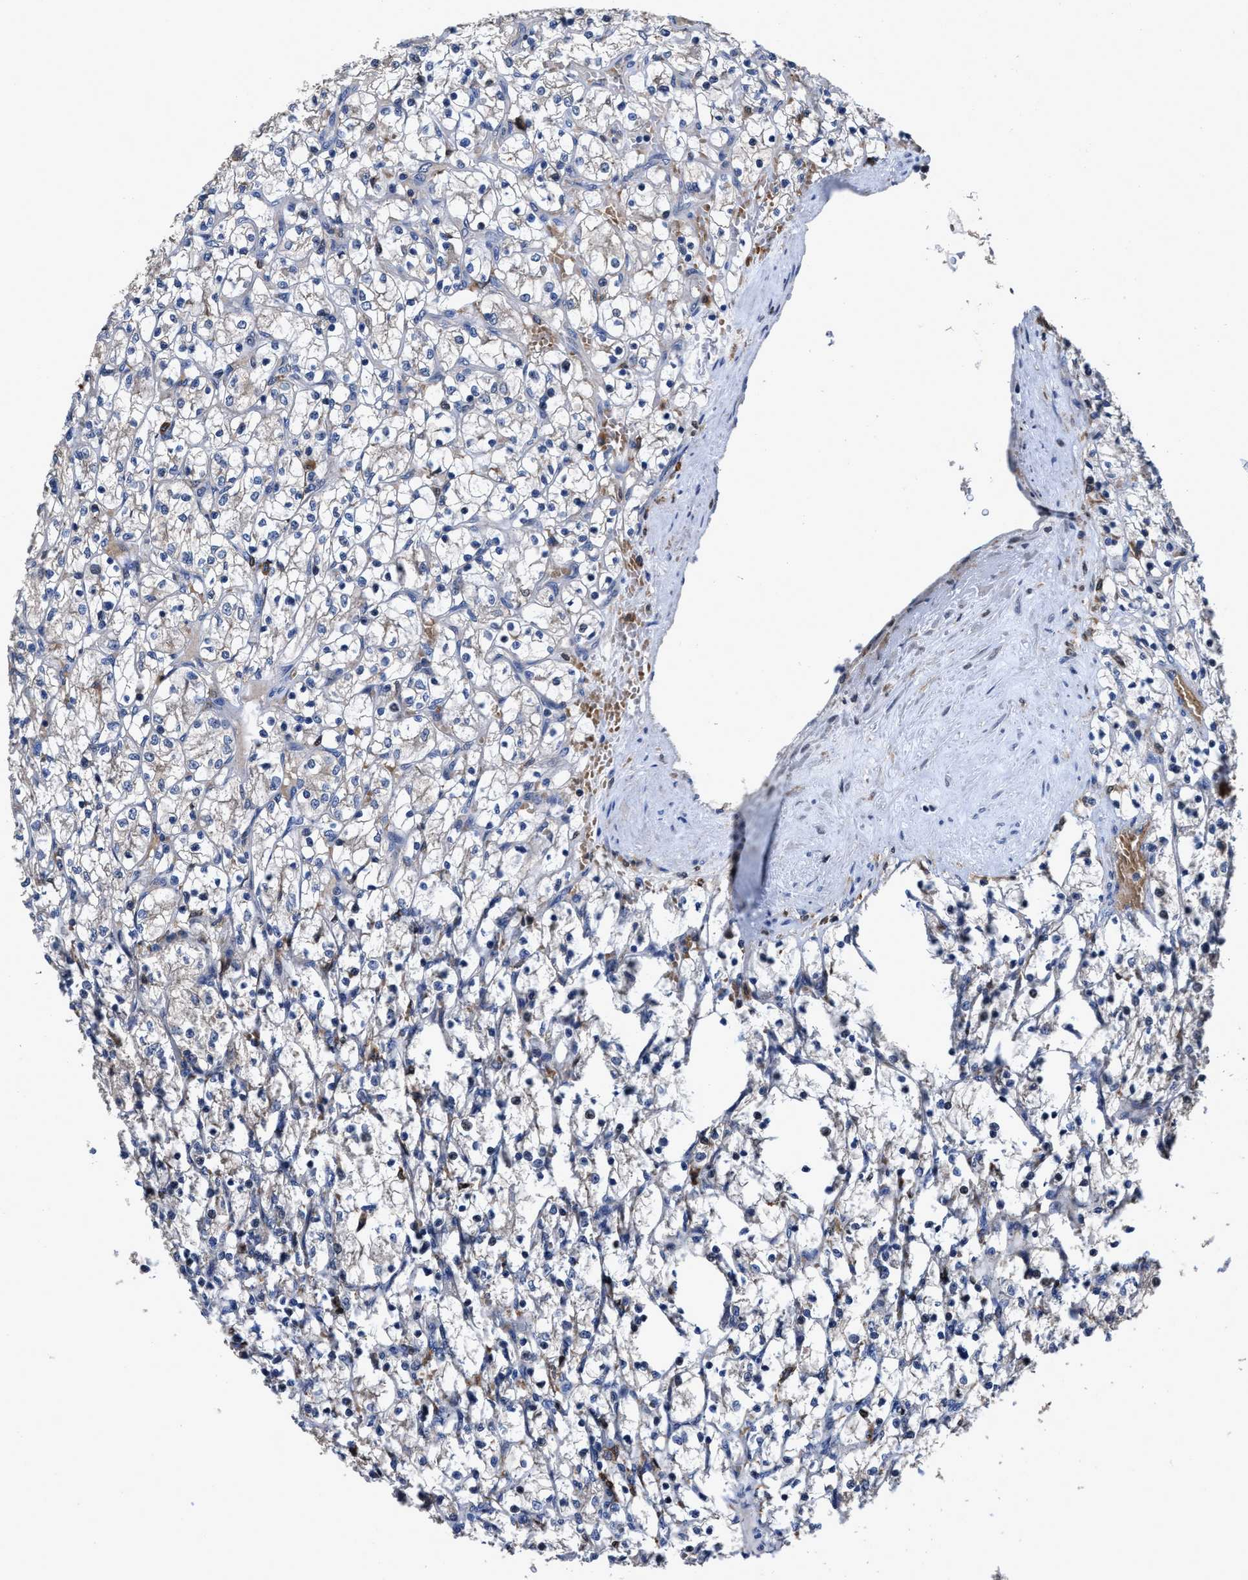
{"staining": {"intensity": "negative", "quantity": "none", "location": "none"}, "tissue": "renal cancer", "cell_type": "Tumor cells", "image_type": "cancer", "snomed": [{"axis": "morphology", "description": "Adenocarcinoma, NOS"}, {"axis": "topography", "description": "Kidney"}], "caption": "Protein analysis of renal adenocarcinoma exhibits no significant expression in tumor cells. The staining is performed using DAB brown chromogen with nuclei counter-stained in using hematoxylin.", "gene": "RGS10", "patient": {"sex": "female", "age": 69}}